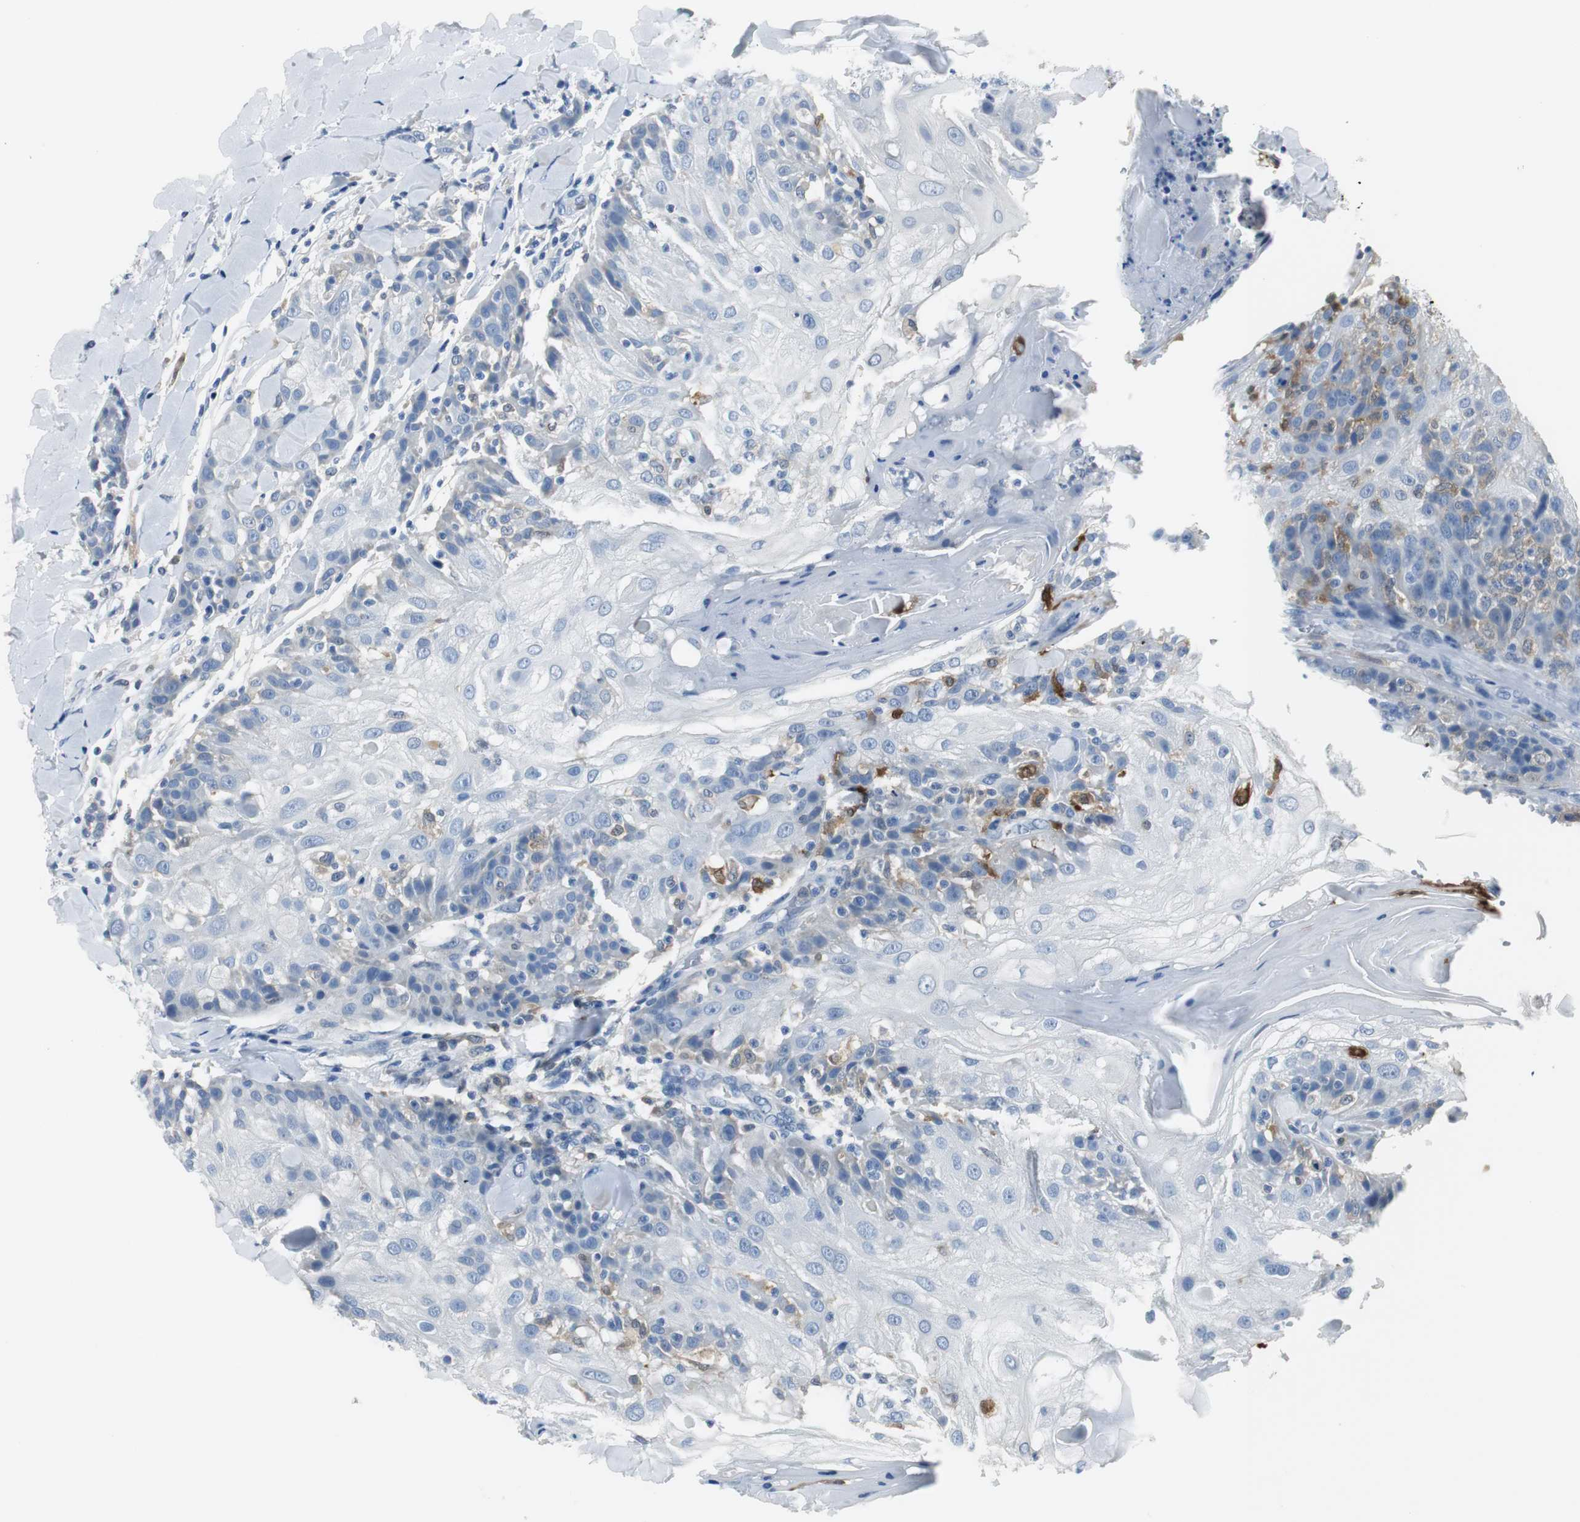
{"staining": {"intensity": "weak", "quantity": "<25%", "location": "cytoplasmic/membranous"}, "tissue": "skin cancer", "cell_type": "Tumor cells", "image_type": "cancer", "snomed": [{"axis": "morphology", "description": "Normal tissue, NOS"}, {"axis": "morphology", "description": "Squamous cell carcinoma, NOS"}, {"axis": "topography", "description": "Skin"}], "caption": "Human squamous cell carcinoma (skin) stained for a protein using immunohistochemistry (IHC) reveals no positivity in tumor cells.", "gene": "FBP1", "patient": {"sex": "female", "age": 83}}